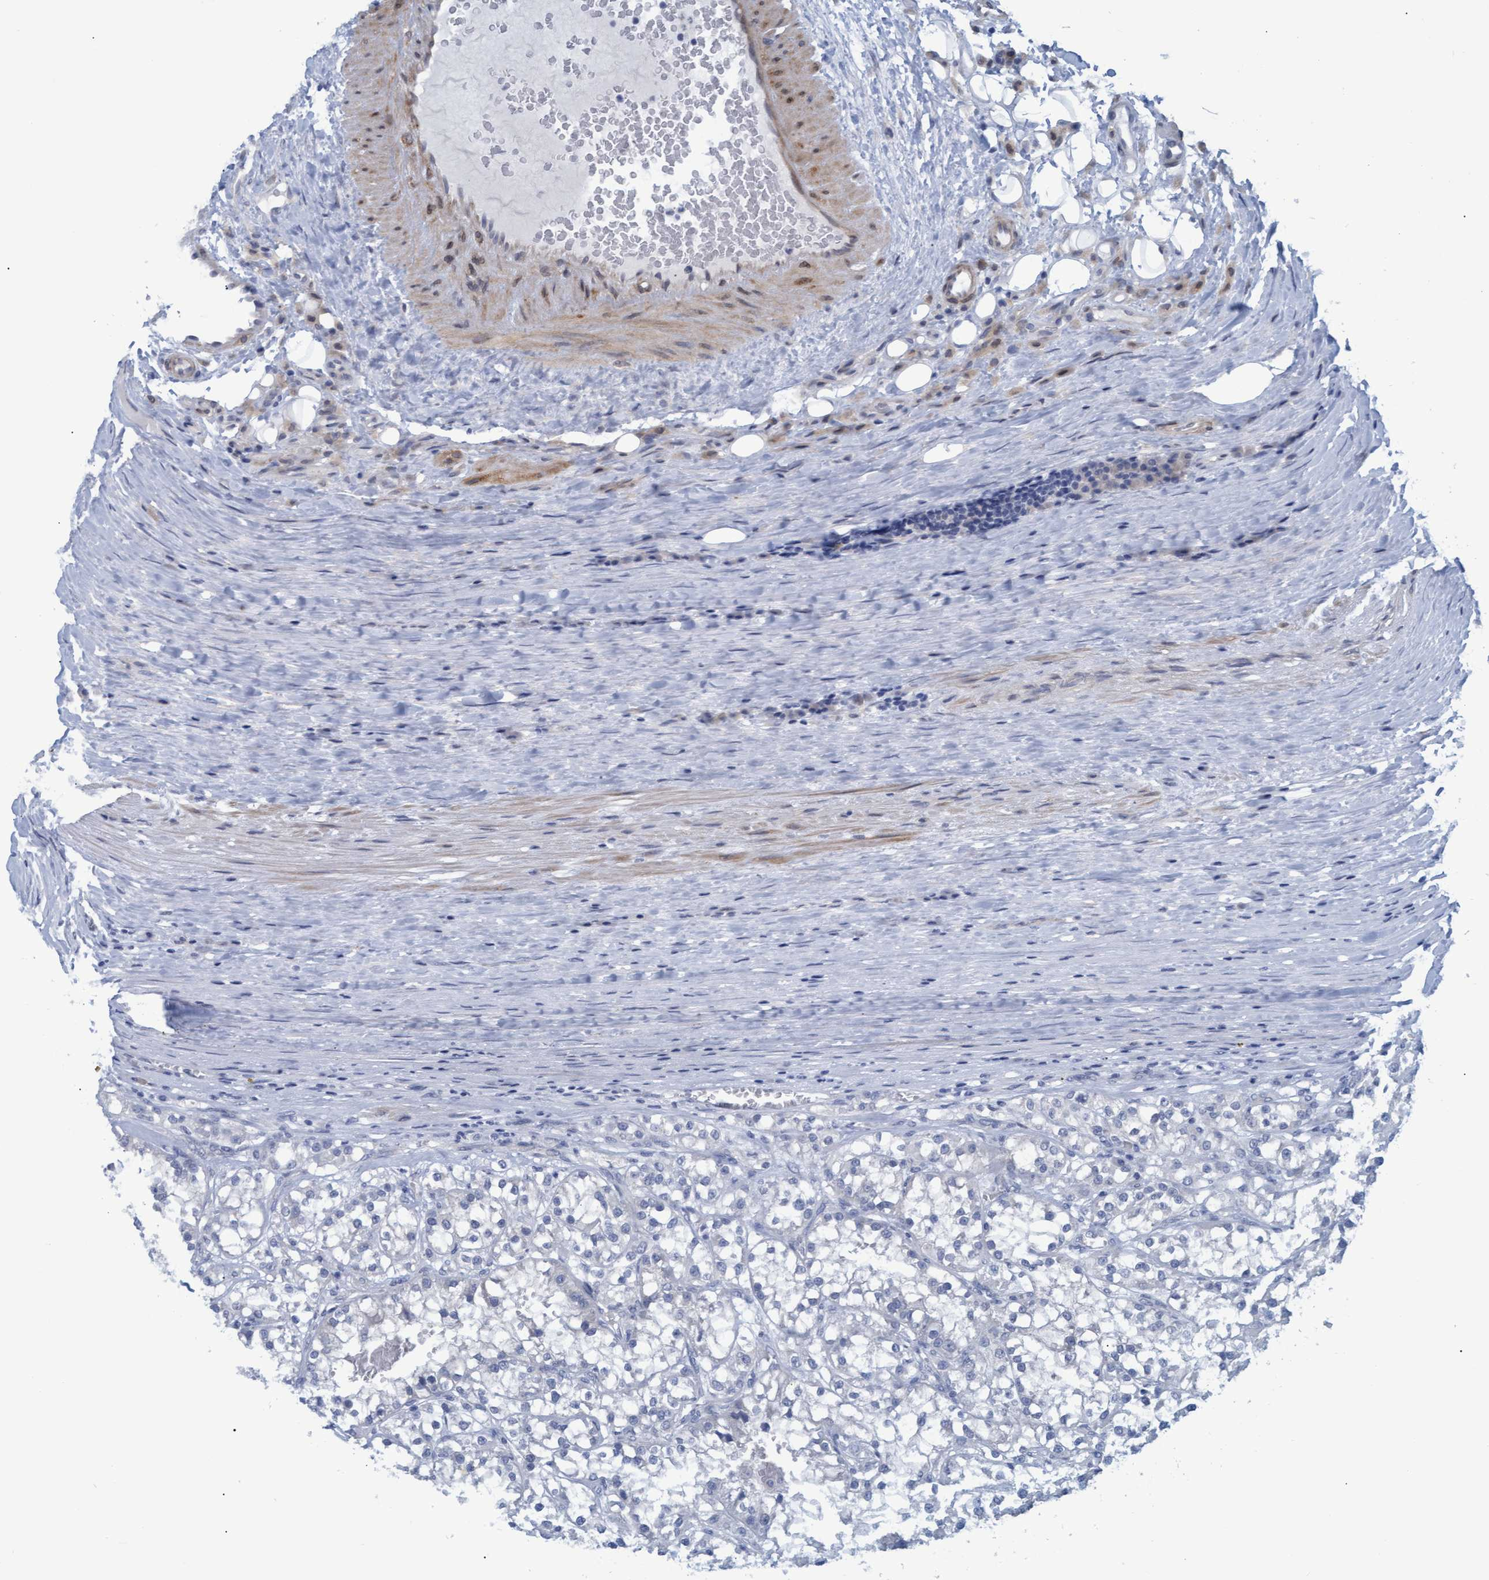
{"staining": {"intensity": "negative", "quantity": "none", "location": "none"}, "tissue": "renal cancer", "cell_type": "Tumor cells", "image_type": "cancer", "snomed": [{"axis": "morphology", "description": "Adenocarcinoma, NOS"}, {"axis": "topography", "description": "Kidney"}], "caption": "The immunohistochemistry histopathology image has no significant positivity in tumor cells of renal cancer tissue. The staining was performed using DAB (3,3'-diaminobenzidine) to visualize the protein expression in brown, while the nuclei were stained in blue with hematoxylin (Magnification: 20x).", "gene": "SSTR3", "patient": {"sex": "female", "age": 52}}